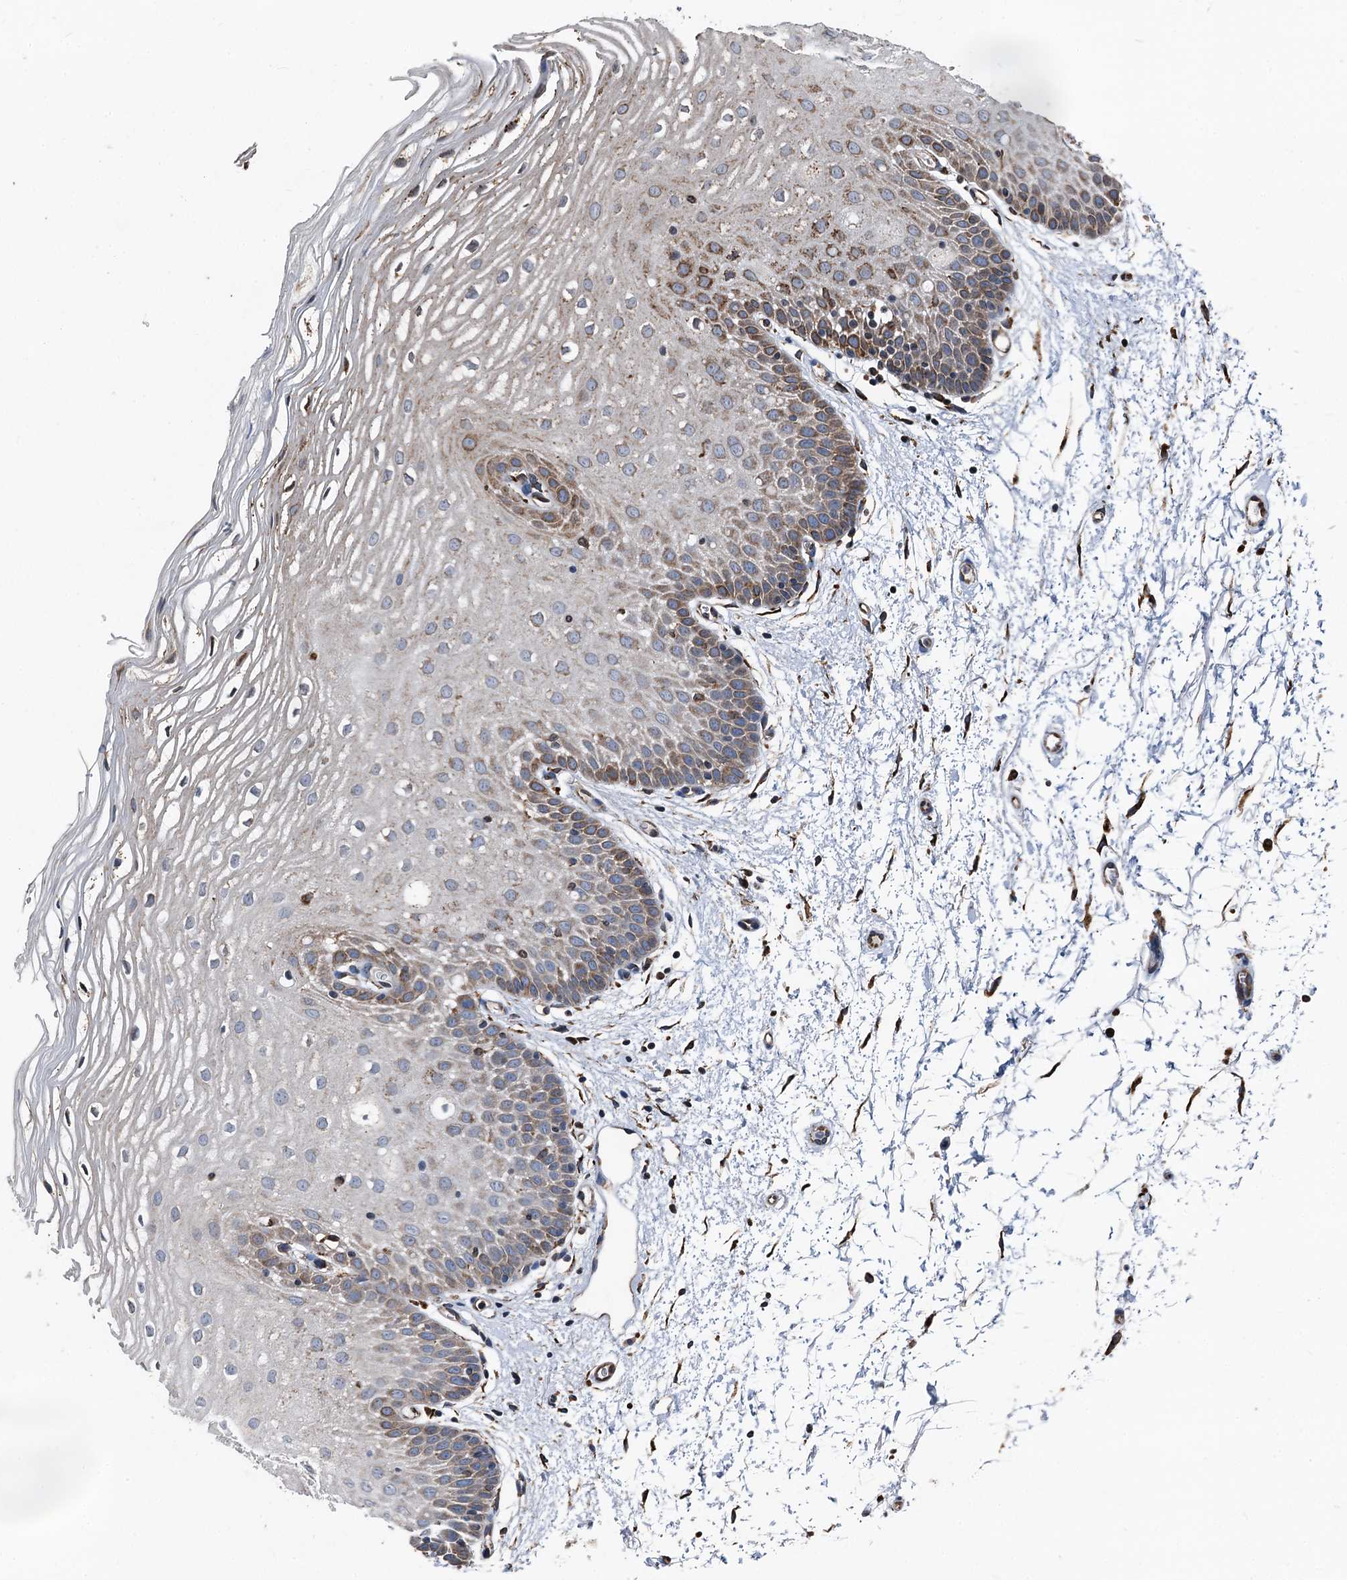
{"staining": {"intensity": "moderate", "quantity": "<25%", "location": "cytoplasmic/membranous,nuclear"}, "tissue": "oral mucosa", "cell_type": "Squamous epithelial cells", "image_type": "normal", "snomed": [{"axis": "morphology", "description": "Normal tissue, NOS"}, {"axis": "topography", "description": "Oral tissue"}, {"axis": "topography", "description": "Tounge, NOS"}], "caption": "Protein analysis of normal oral mucosa exhibits moderate cytoplasmic/membranous,nuclear positivity in approximately <25% of squamous epithelial cells. (DAB (3,3'-diaminobenzidine) IHC with brightfield microscopy, high magnification).", "gene": "NEURL1B", "patient": {"sex": "female", "age": 73}}